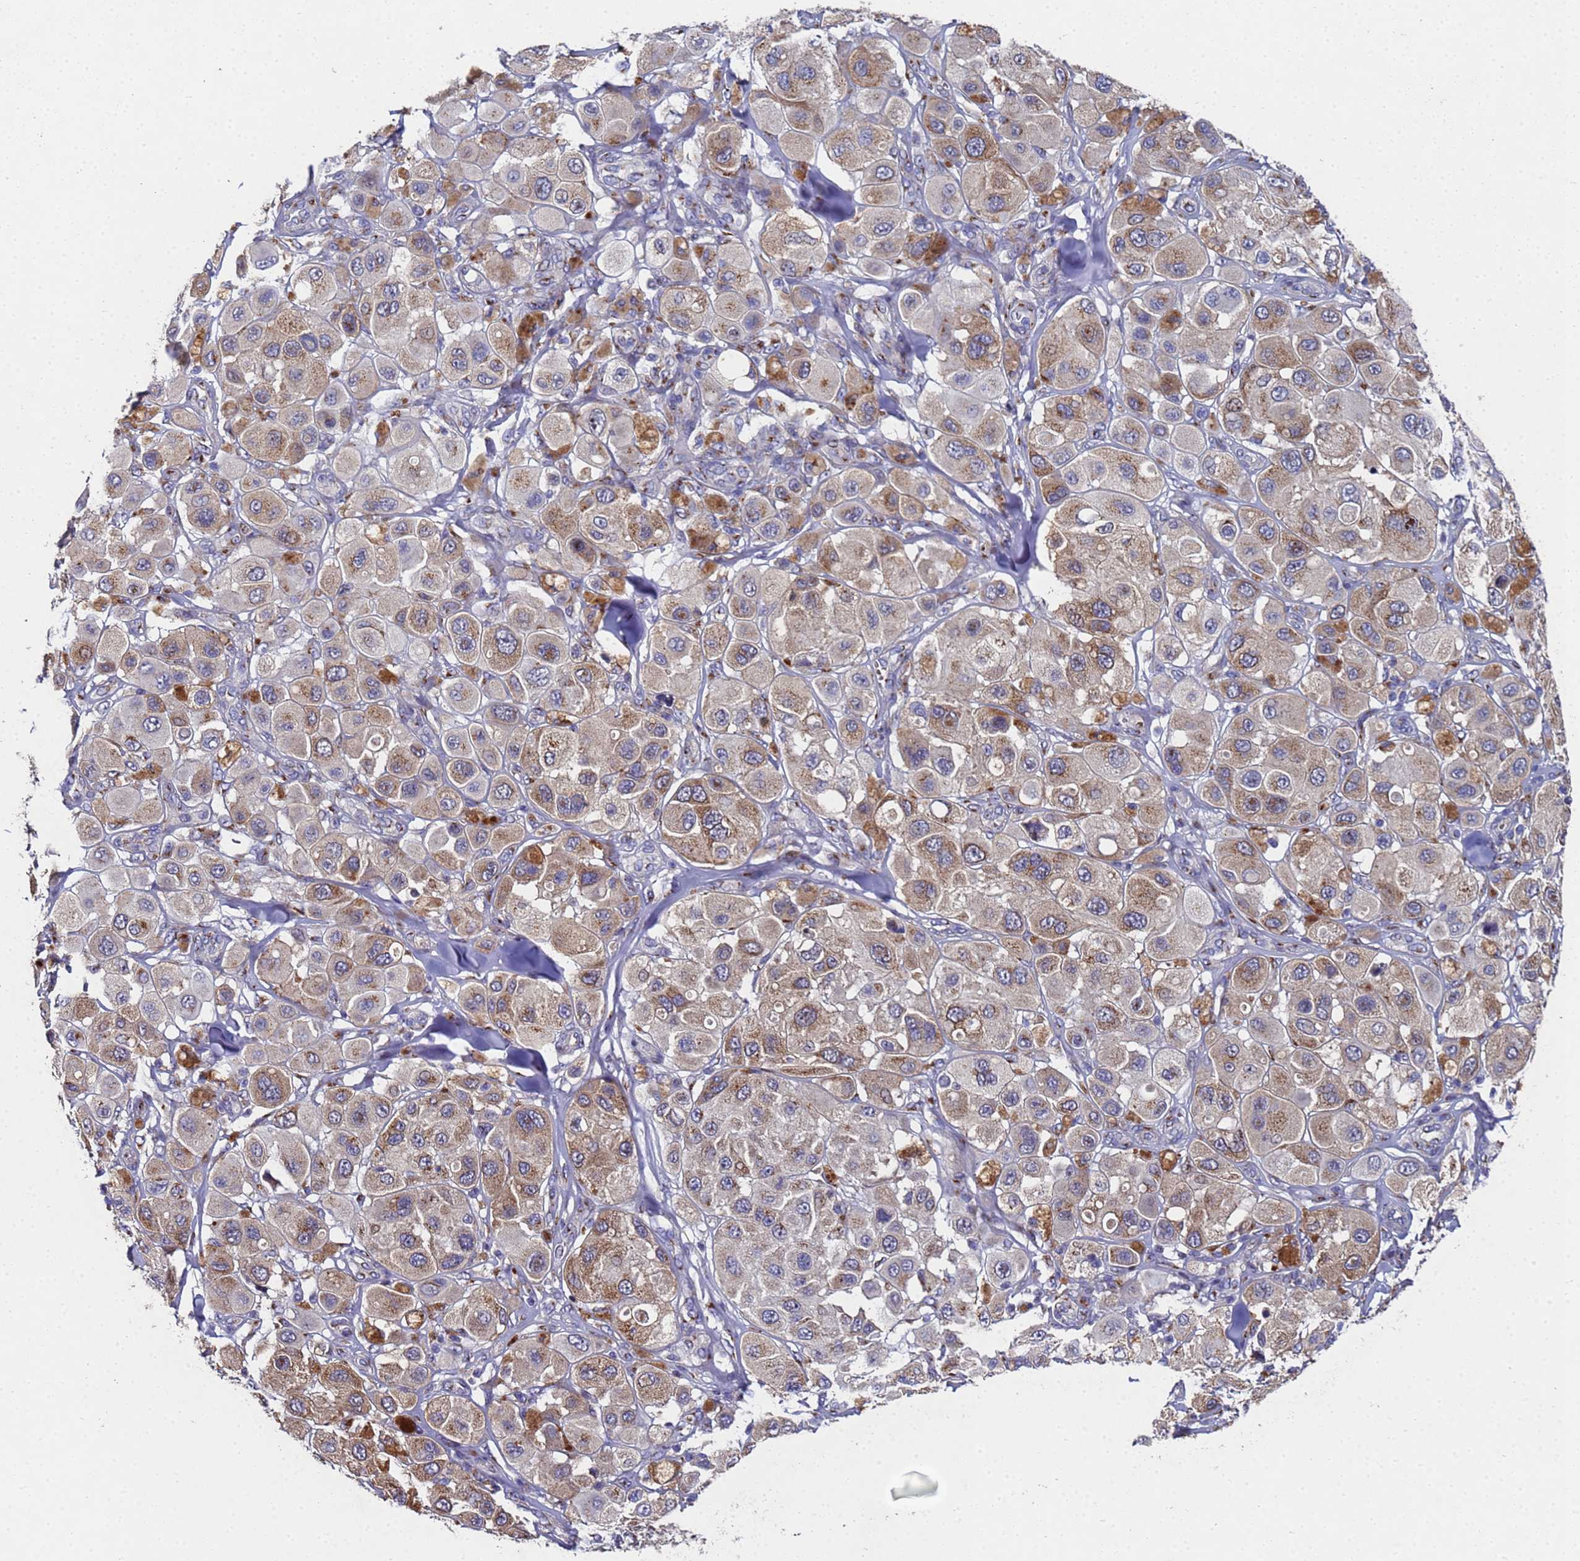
{"staining": {"intensity": "moderate", "quantity": ">75%", "location": "cytoplasmic/membranous"}, "tissue": "melanoma", "cell_type": "Tumor cells", "image_type": "cancer", "snomed": [{"axis": "morphology", "description": "Malignant melanoma, Metastatic site"}, {"axis": "topography", "description": "Skin"}], "caption": "Malignant melanoma (metastatic site) was stained to show a protein in brown. There is medium levels of moderate cytoplasmic/membranous positivity in about >75% of tumor cells.", "gene": "NSUN6", "patient": {"sex": "male", "age": 41}}